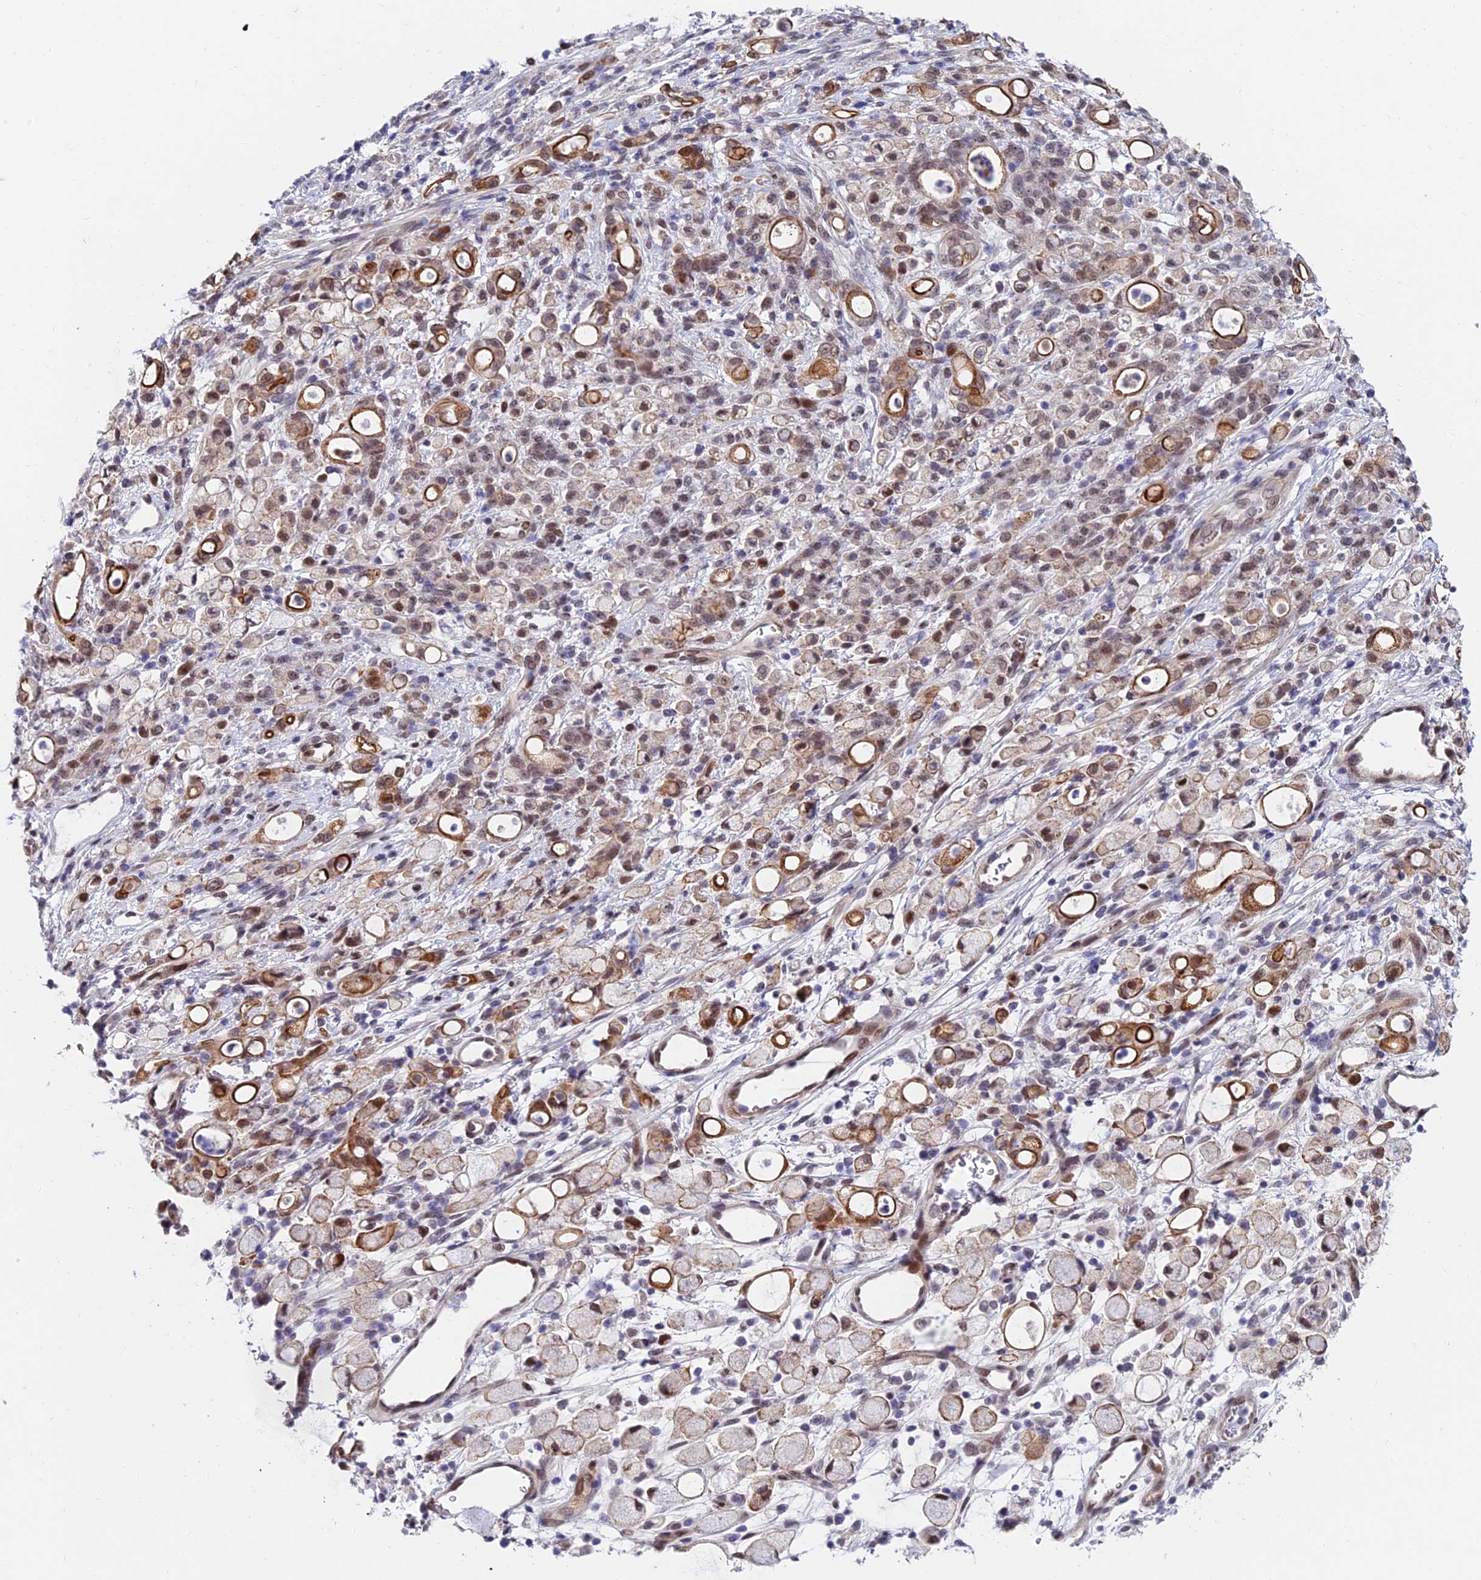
{"staining": {"intensity": "moderate", "quantity": "25%-75%", "location": "cytoplasmic/membranous,nuclear"}, "tissue": "stomach cancer", "cell_type": "Tumor cells", "image_type": "cancer", "snomed": [{"axis": "morphology", "description": "Adenocarcinoma, NOS"}, {"axis": "topography", "description": "Stomach"}], "caption": "Immunohistochemistry (DAB) staining of human stomach adenocarcinoma reveals moderate cytoplasmic/membranous and nuclear protein staining in about 25%-75% of tumor cells.", "gene": "TRIM24", "patient": {"sex": "female", "age": 60}}